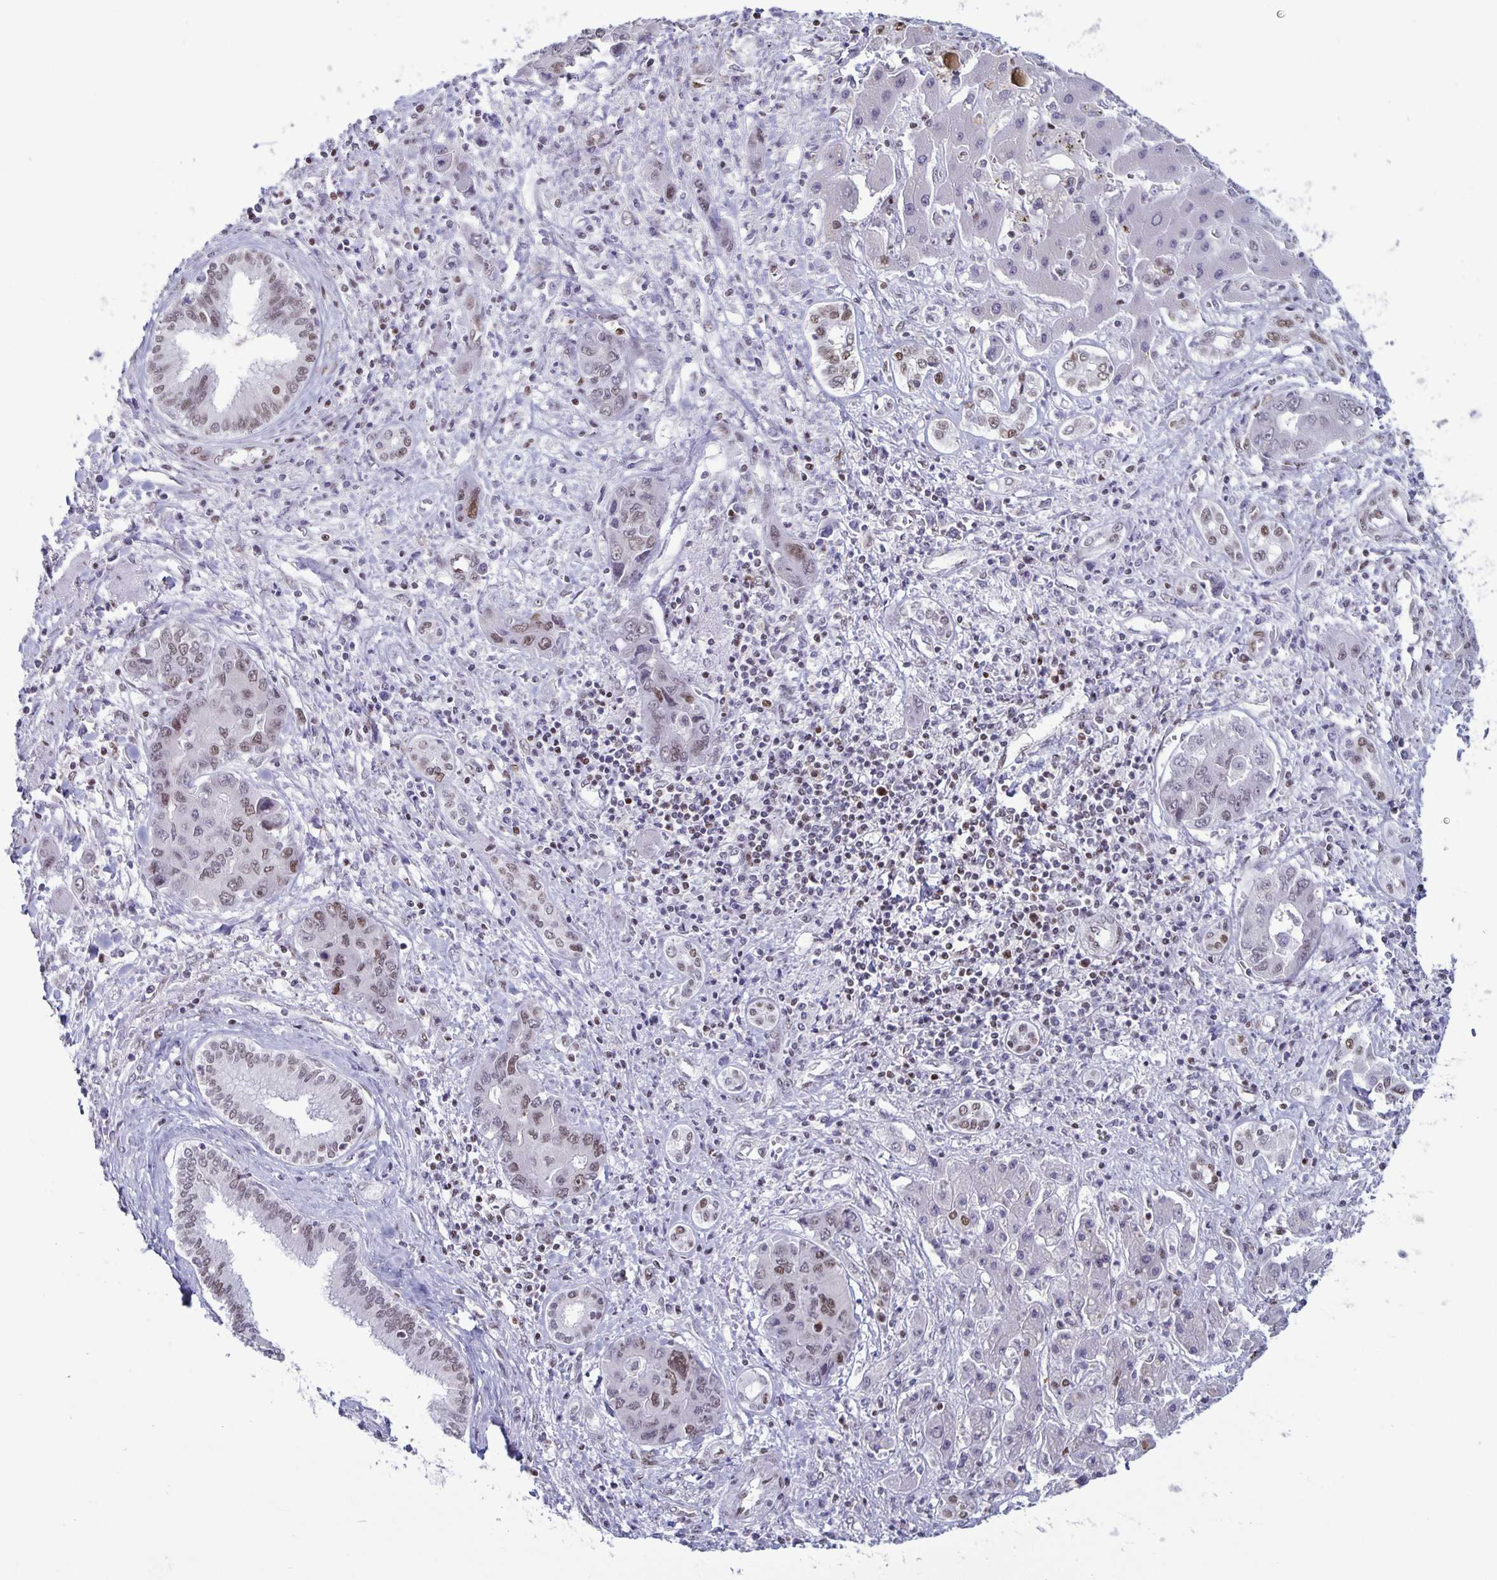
{"staining": {"intensity": "weak", "quantity": ">75%", "location": "nuclear"}, "tissue": "liver cancer", "cell_type": "Tumor cells", "image_type": "cancer", "snomed": [{"axis": "morphology", "description": "Cholangiocarcinoma"}, {"axis": "topography", "description": "Liver"}], "caption": "Immunohistochemistry of cholangiocarcinoma (liver) displays low levels of weak nuclear positivity in about >75% of tumor cells. The staining was performed using DAB (3,3'-diaminobenzidine), with brown indicating positive protein expression. Nuclei are stained blue with hematoxylin.", "gene": "JUND", "patient": {"sex": "male", "age": 67}}